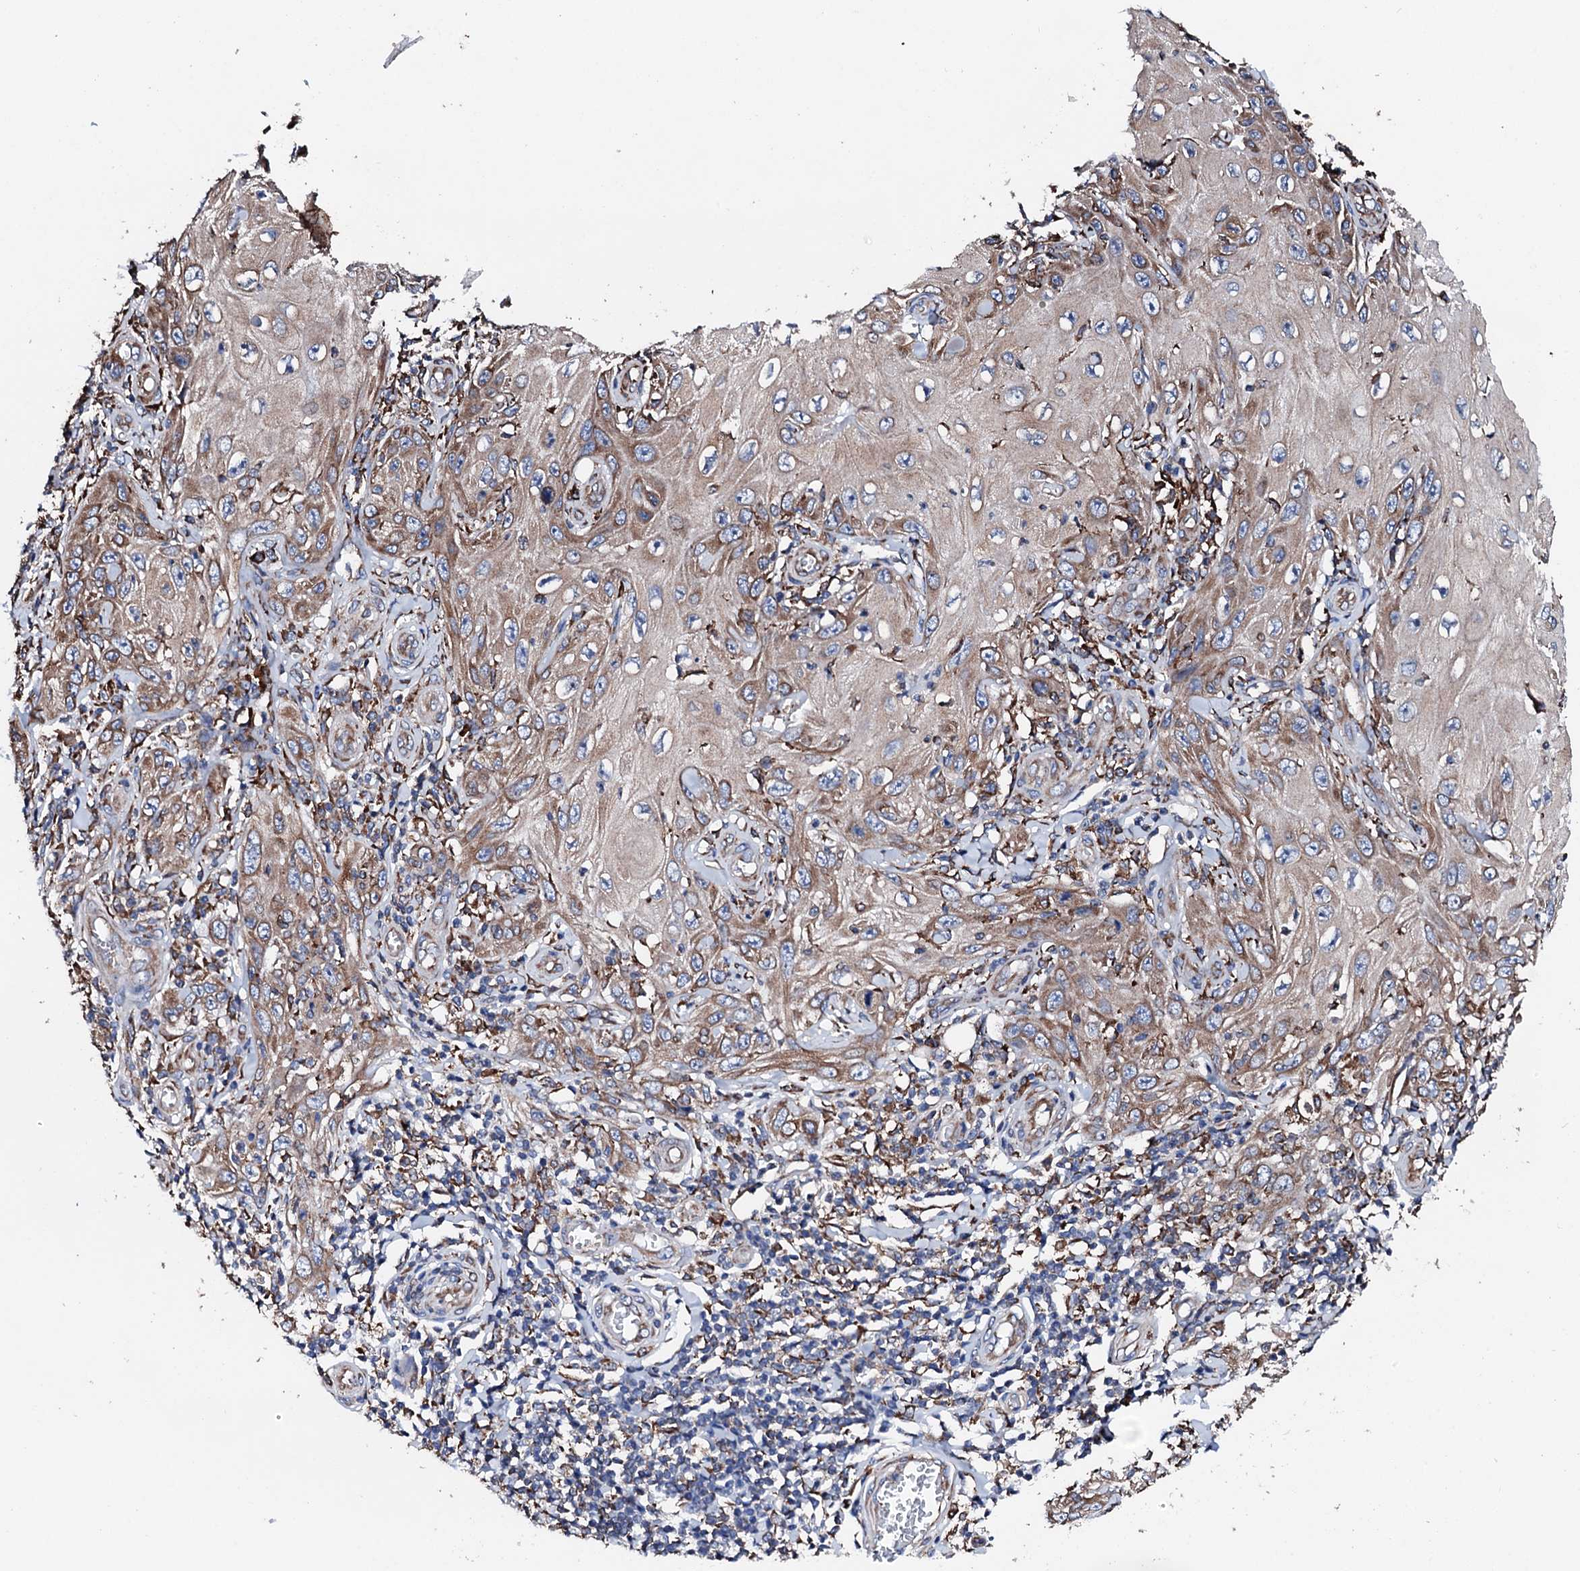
{"staining": {"intensity": "moderate", "quantity": ">75%", "location": "cytoplasmic/membranous"}, "tissue": "skin cancer", "cell_type": "Tumor cells", "image_type": "cancer", "snomed": [{"axis": "morphology", "description": "Squamous cell carcinoma, NOS"}, {"axis": "topography", "description": "Skin"}], "caption": "Tumor cells demonstrate moderate cytoplasmic/membranous expression in about >75% of cells in skin cancer.", "gene": "AMDHD1", "patient": {"sex": "female", "age": 73}}